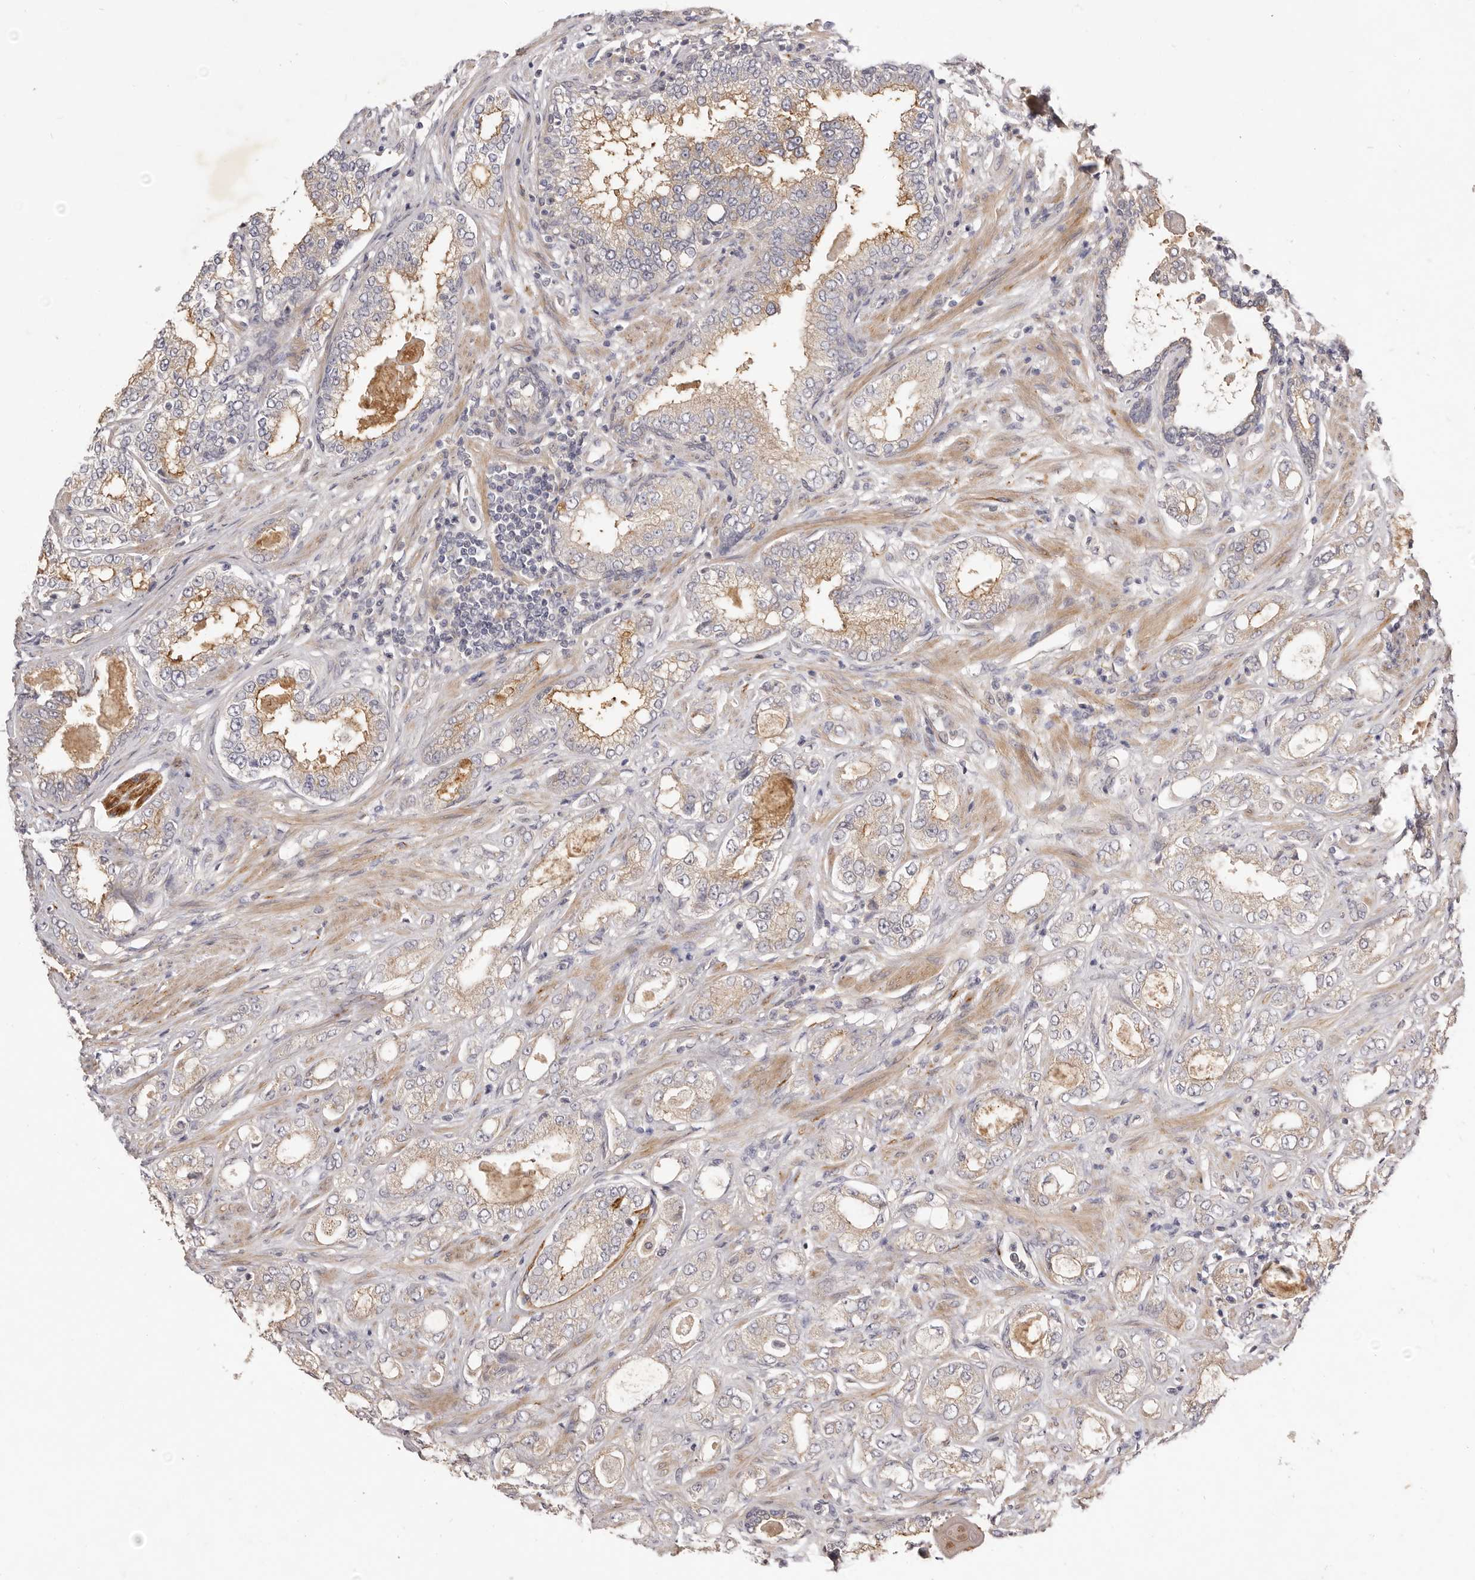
{"staining": {"intensity": "moderate", "quantity": "25%-75%", "location": "cytoplasmic/membranous"}, "tissue": "prostate cancer", "cell_type": "Tumor cells", "image_type": "cancer", "snomed": [{"axis": "morphology", "description": "Normal tissue, NOS"}, {"axis": "morphology", "description": "Adenocarcinoma, High grade"}, {"axis": "topography", "description": "Prostate"}], "caption": "A brown stain labels moderate cytoplasmic/membranous expression of a protein in adenocarcinoma (high-grade) (prostate) tumor cells.", "gene": "ADAMTS9", "patient": {"sex": "male", "age": 83}}